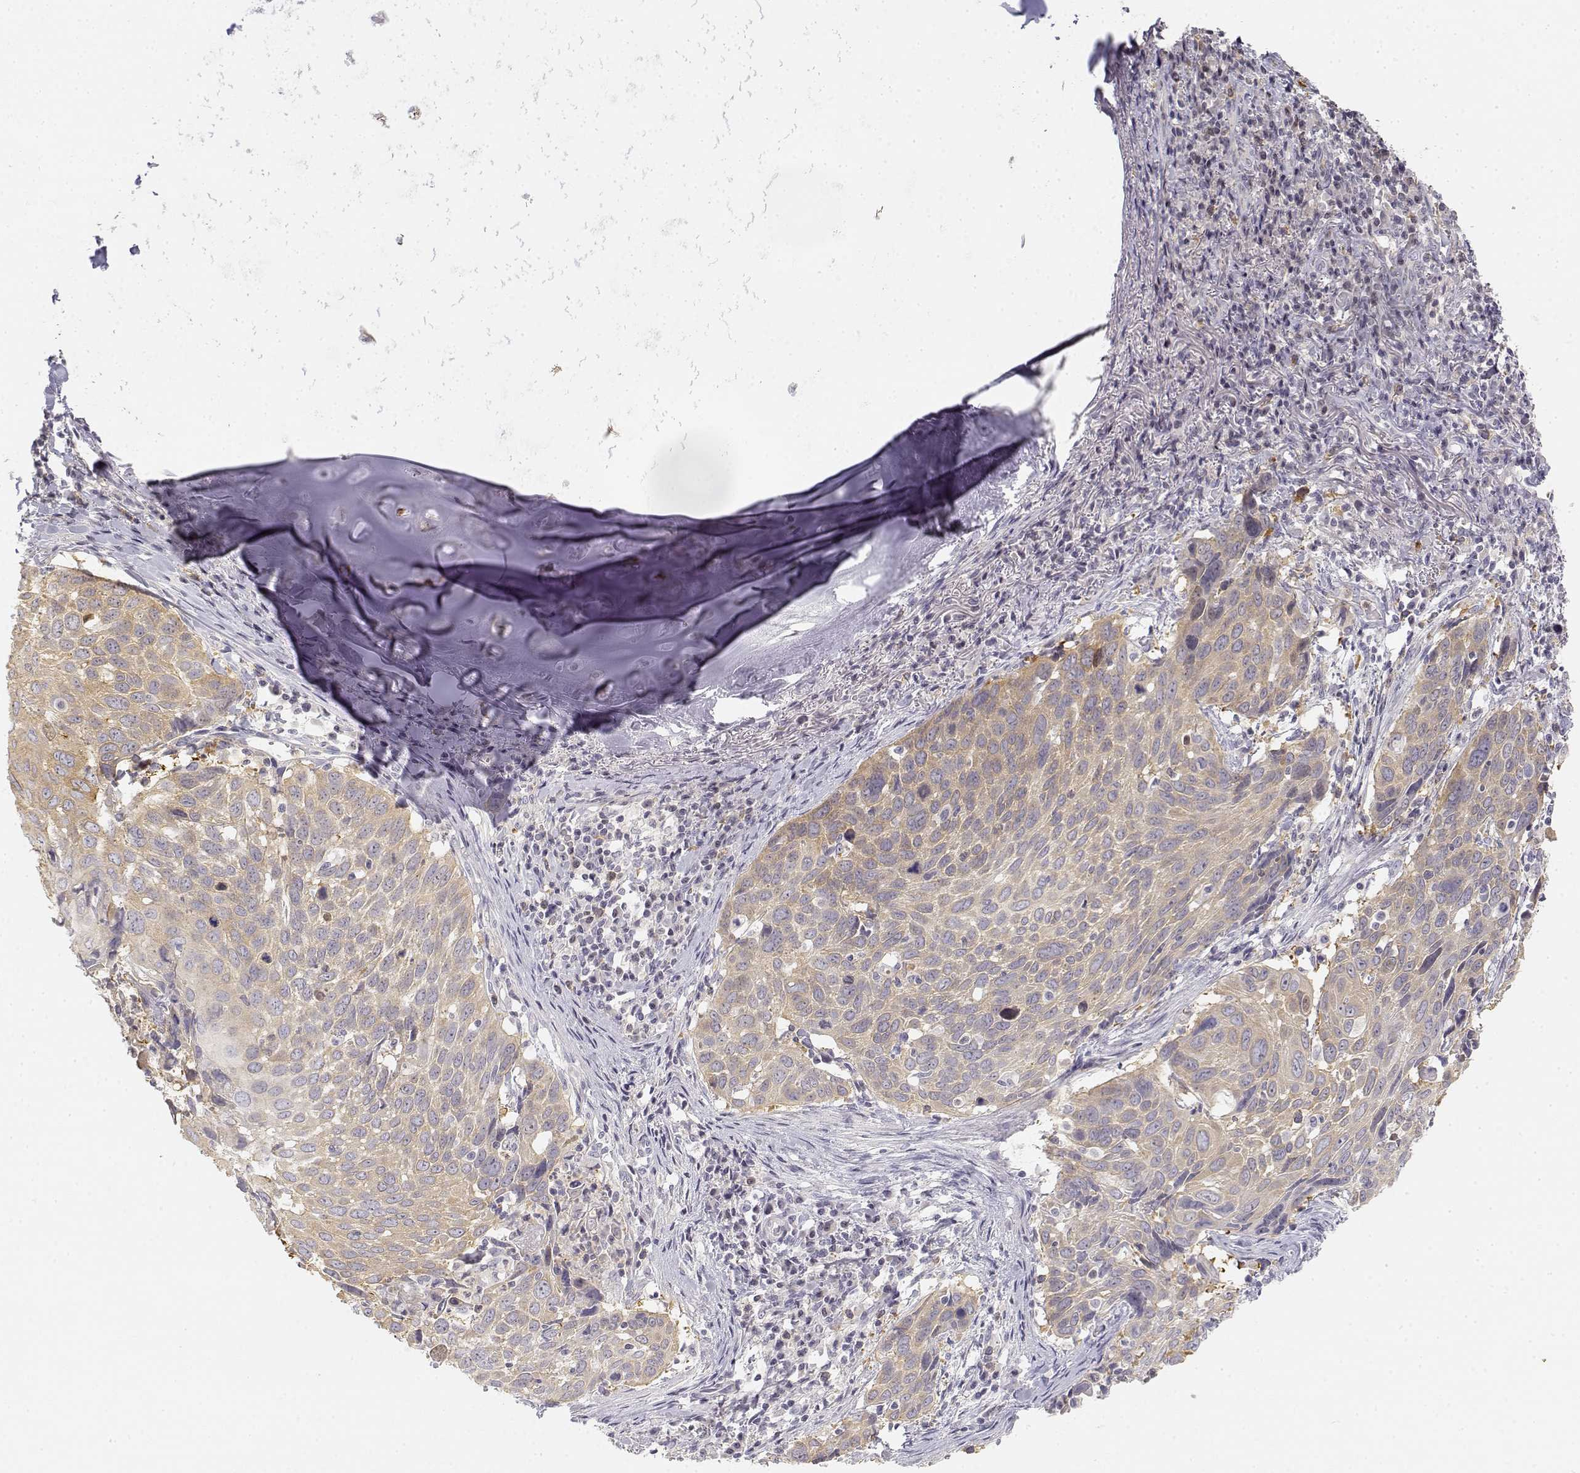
{"staining": {"intensity": "weak", "quantity": ">75%", "location": "cytoplasmic/membranous"}, "tissue": "lung cancer", "cell_type": "Tumor cells", "image_type": "cancer", "snomed": [{"axis": "morphology", "description": "Squamous cell carcinoma, NOS"}, {"axis": "topography", "description": "Lung"}], "caption": "Immunohistochemical staining of human lung cancer demonstrates low levels of weak cytoplasmic/membranous protein positivity in about >75% of tumor cells.", "gene": "GLIPR1L2", "patient": {"sex": "male", "age": 57}}